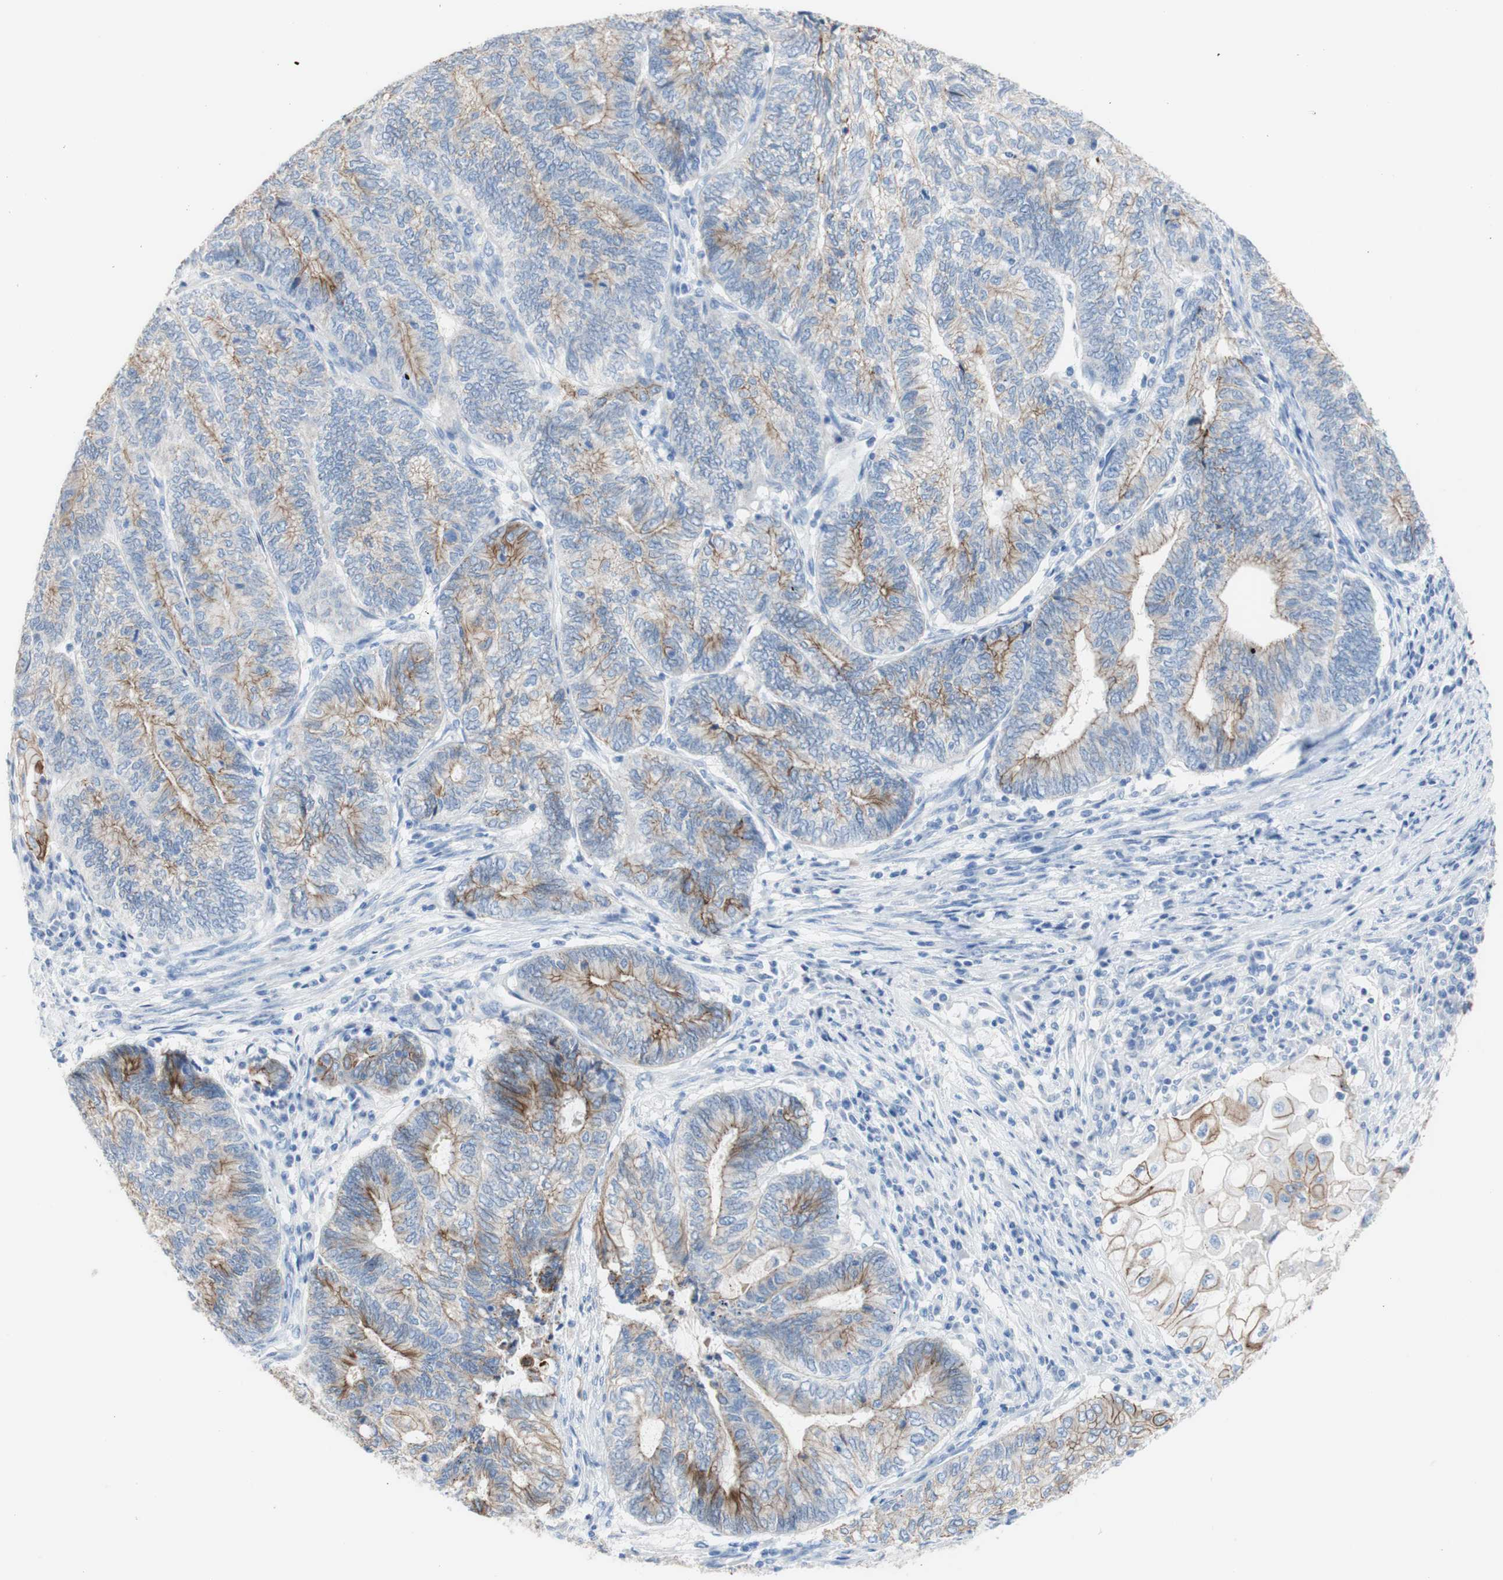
{"staining": {"intensity": "moderate", "quantity": "25%-75%", "location": "cytoplasmic/membranous"}, "tissue": "endometrial cancer", "cell_type": "Tumor cells", "image_type": "cancer", "snomed": [{"axis": "morphology", "description": "Adenocarcinoma, NOS"}, {"axis": "topography", "description": "Uterus"}, {"axis": "topography", "description": "Endometrium"}], "caption": "This is an image of immunohistochemistry staining of endometrial cancer (adenocarcinoma), which shows moderate expression in the cytoplasmic/membranous of tumor cells.", "gene": "DSC2", "patient": {"sex": "female", "age": 70}}